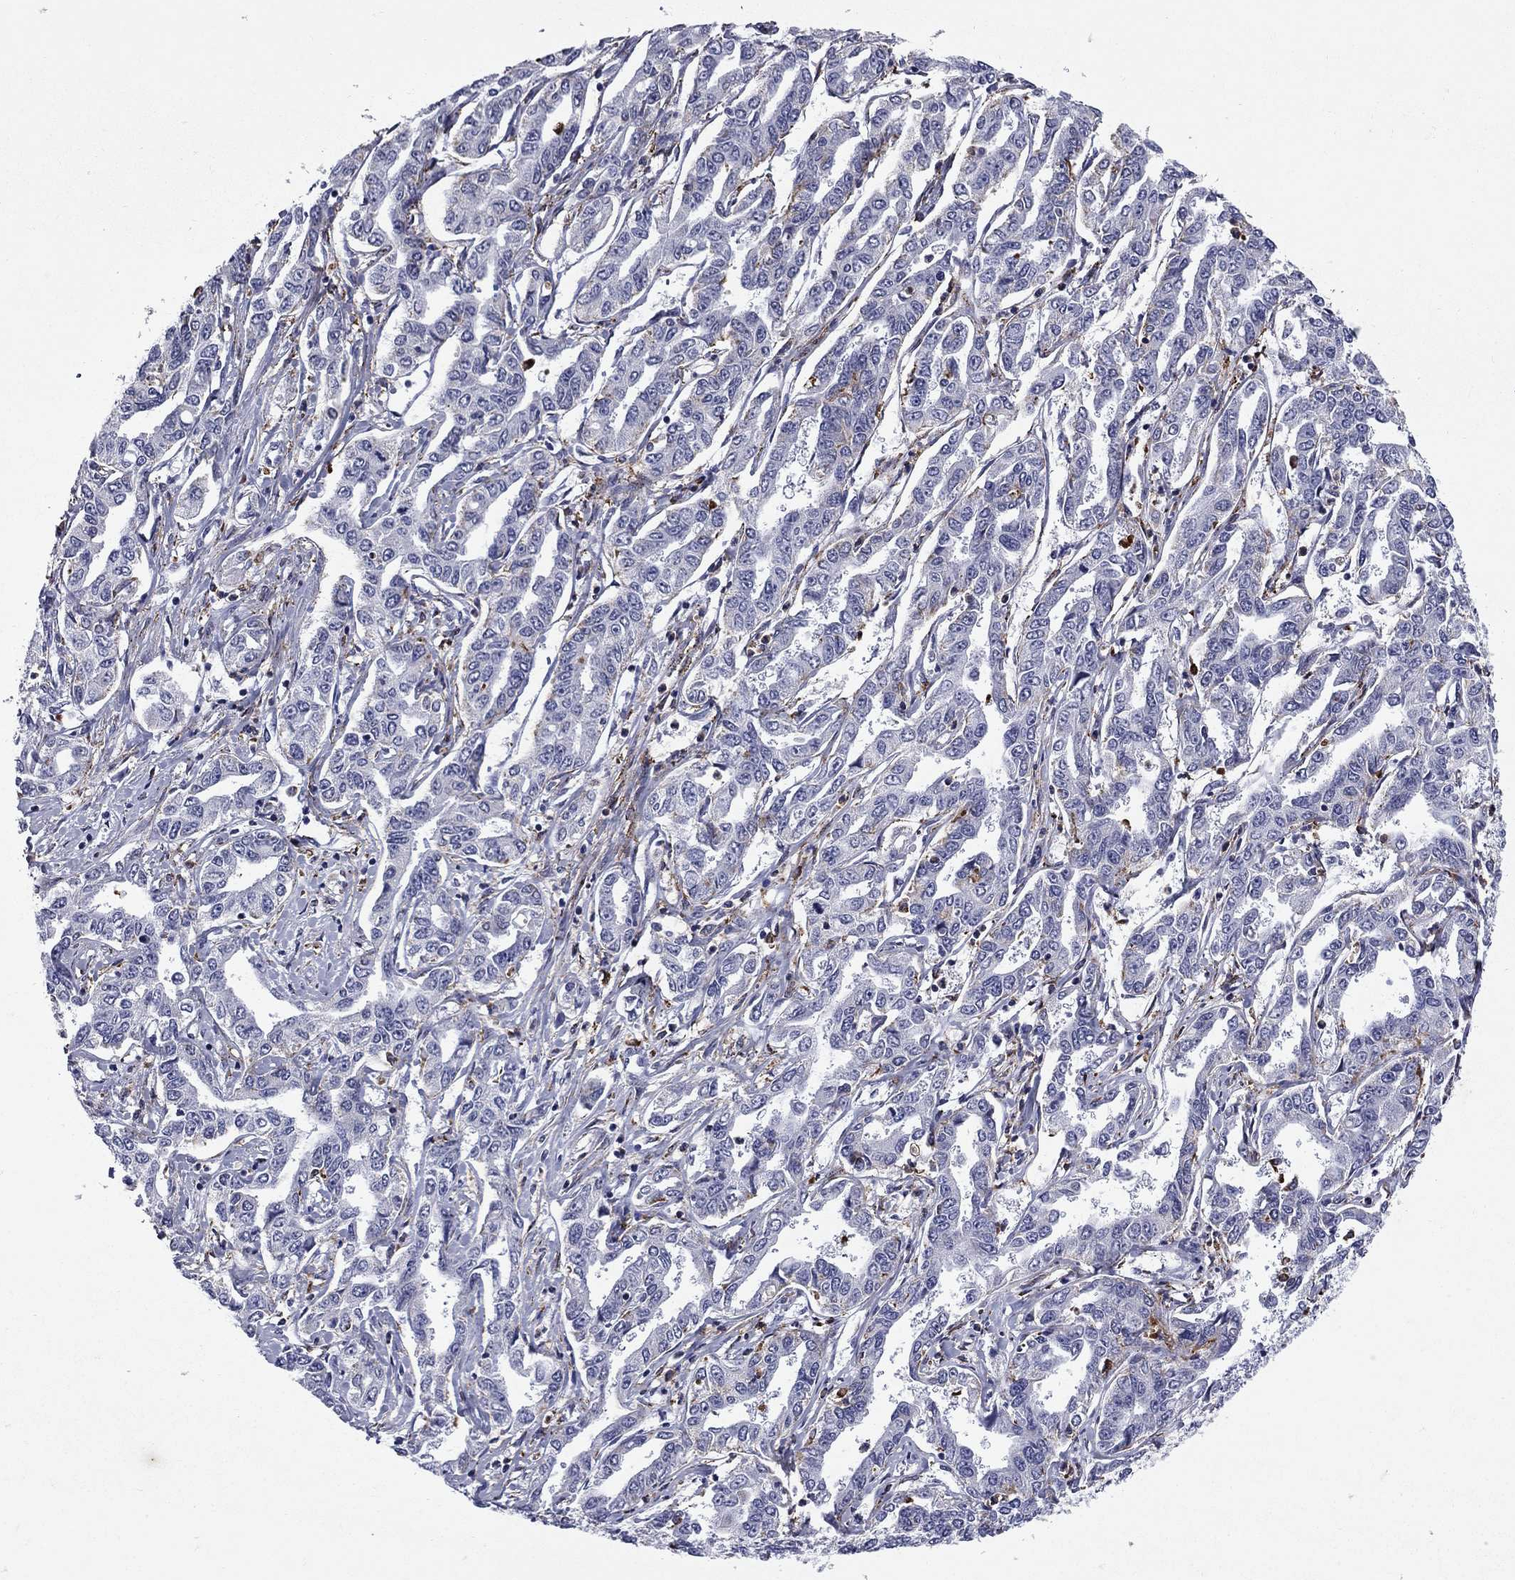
{"staining": {"intensity": "negative", "quantity": "none", "location": "none"}, "tissue": "liver cancer", "cell_type": "Tumor cells", "image_type": "cancer", "snomed": [{"axis": "morphology", "description": "Cholangiocarcinoma"}, {"axis": "topography", "description": "Liver"}], "caption": "There is no significant positivity in tumor cells of liver cancer. (Stains: DAB IHC with hematoxylin counter stain, Microscopy: brightfield microscopy at high magnification).", "gene": "MADCAM1", "patient": {"sex": "male", "age": 59}}